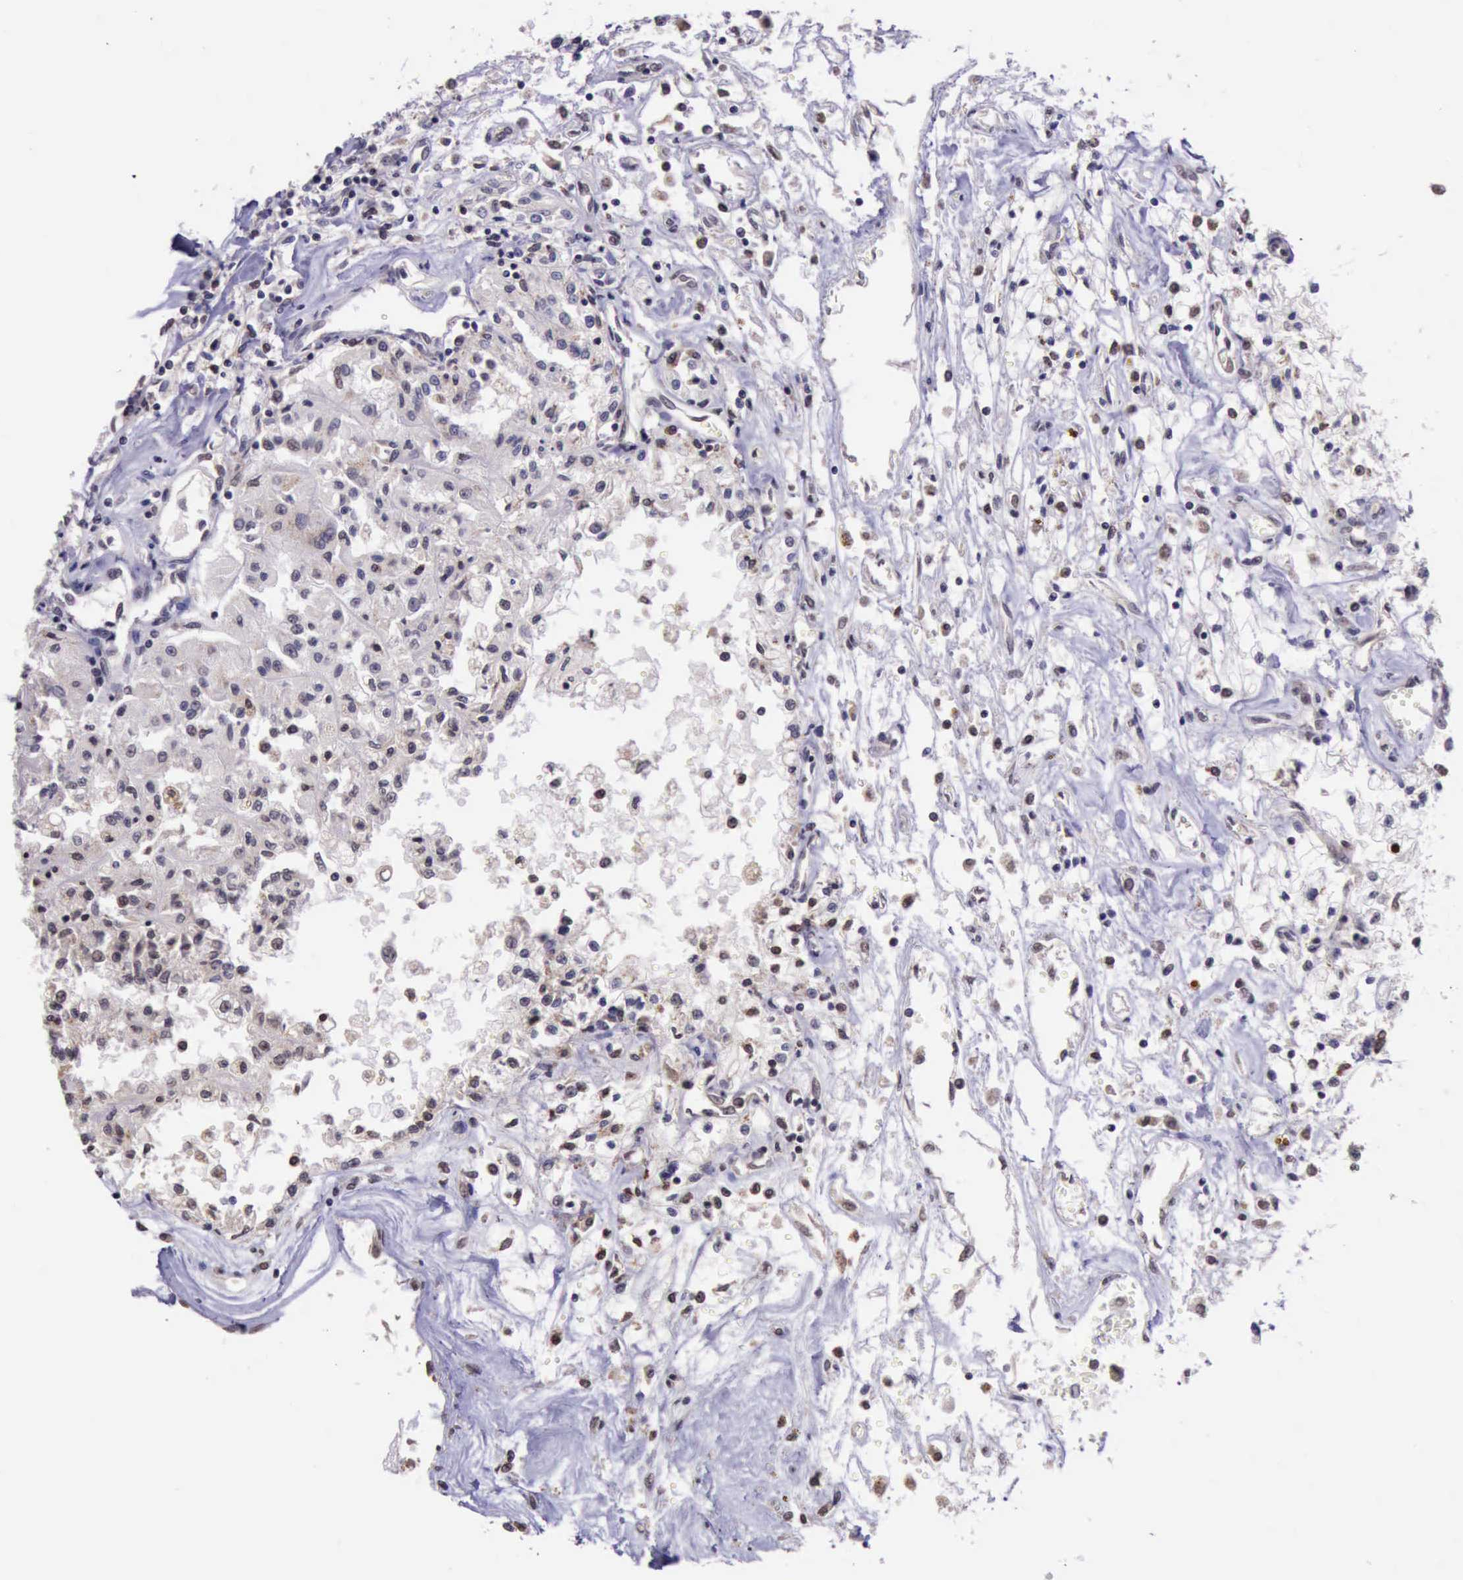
{"staining": {"intensity": "weak", "quantity": "25%-75%", "location": "nuclear"}, "tissue": "renal cancer", "cell_type": "Tumor cells", "image_type": "cancer", "snomed": [{"axis": "morphology", "description": "Adenocarcinoma, NOS"}, {"axis": "topography", "description": "Kidney"}], "caption": "This histopathology image exhibits adenocarcinoma (renal) stained with immunohistochemistry to label a protein in brown. The nuclear of tumor cells show weak positivity for the protein. Nuclei are counter-stained blue.", "gene": "PRPF39", "patient": {"sex": "male", "age": 78}}